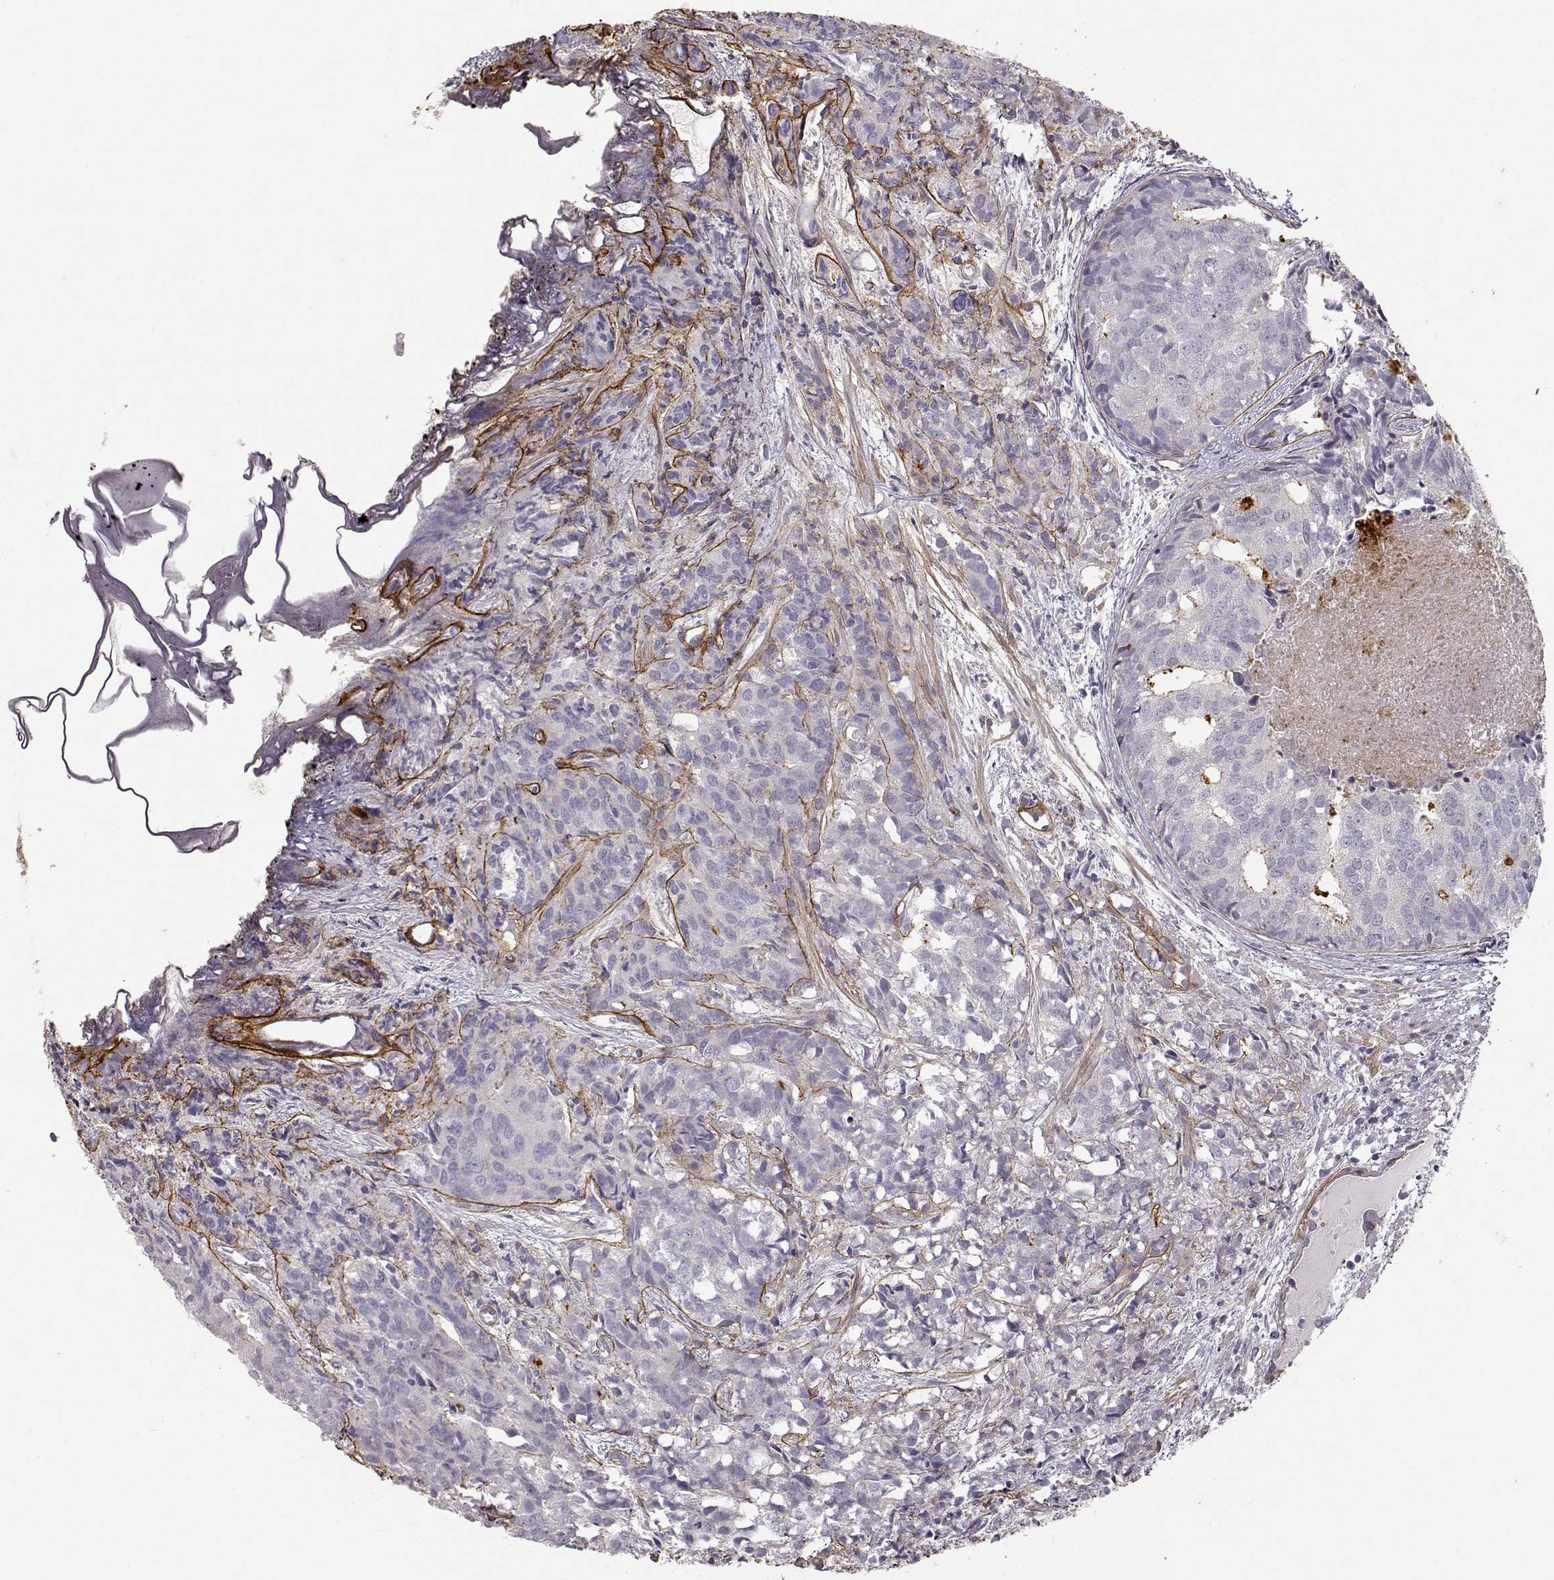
{"staining": {"intensity": "negative", "quantity": "none", "location": "none"}, "tissue": "prostate cancer", "cell_type": "Tumor cells", "image_type": "cancer", "snomed": [{"axis": "morphology", "description": "Adenocarcinoma, High grade"}, {"axis": "topography", "description": "Prostate"}], "caption": "DAB (3,3'-diaminobenzidine) immunohistochemical staining of human prostate cancer (high-grade adenocarcinoma) demonstrates no significant staining in tumor cells.", "gene": "LAMA5", "patient": {"sex": "male", "age": 58}}